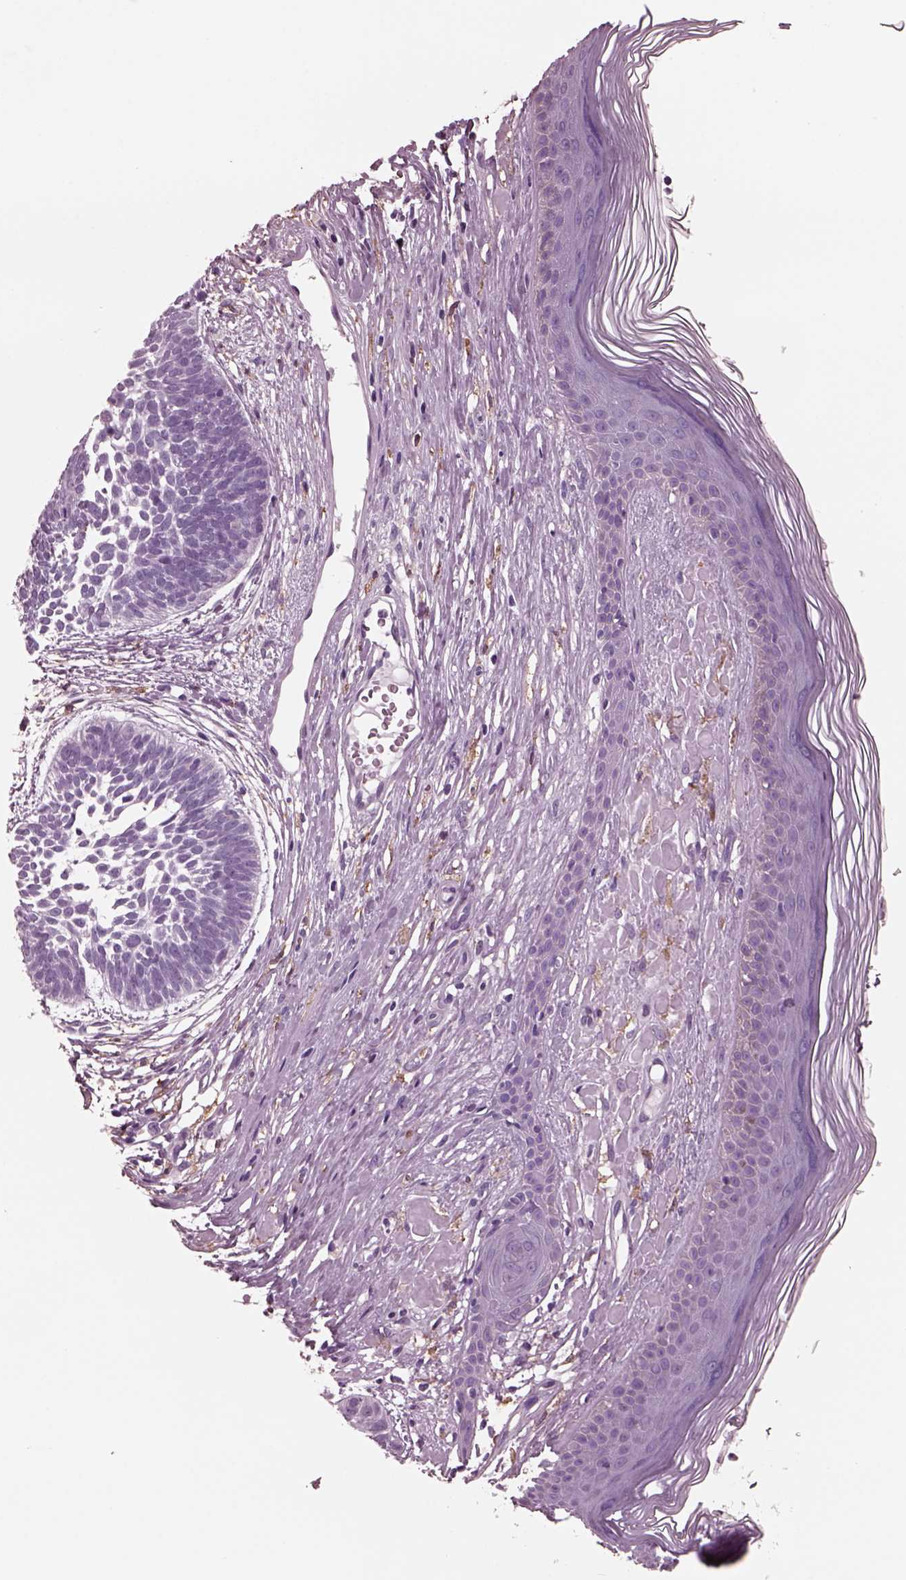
{"staining": {"intensity": "negative", "quantity": "none", "location": "none"}, "tissue": "skin cancer", "cell_type": "Tumor cells", "image_type": "cancer", "snomed": [{"axis": "morphology", "description": "Basal cell carcinoma"}, {"axis": "topography", "description": "Skin"}], "caption": "Basal cell carcinoma (skin) stained for a protein using immunohistochemistry demonstrates no expression tumor cells.", "gene": "CGA", "patient": {"sex": "male", "age": 85}}